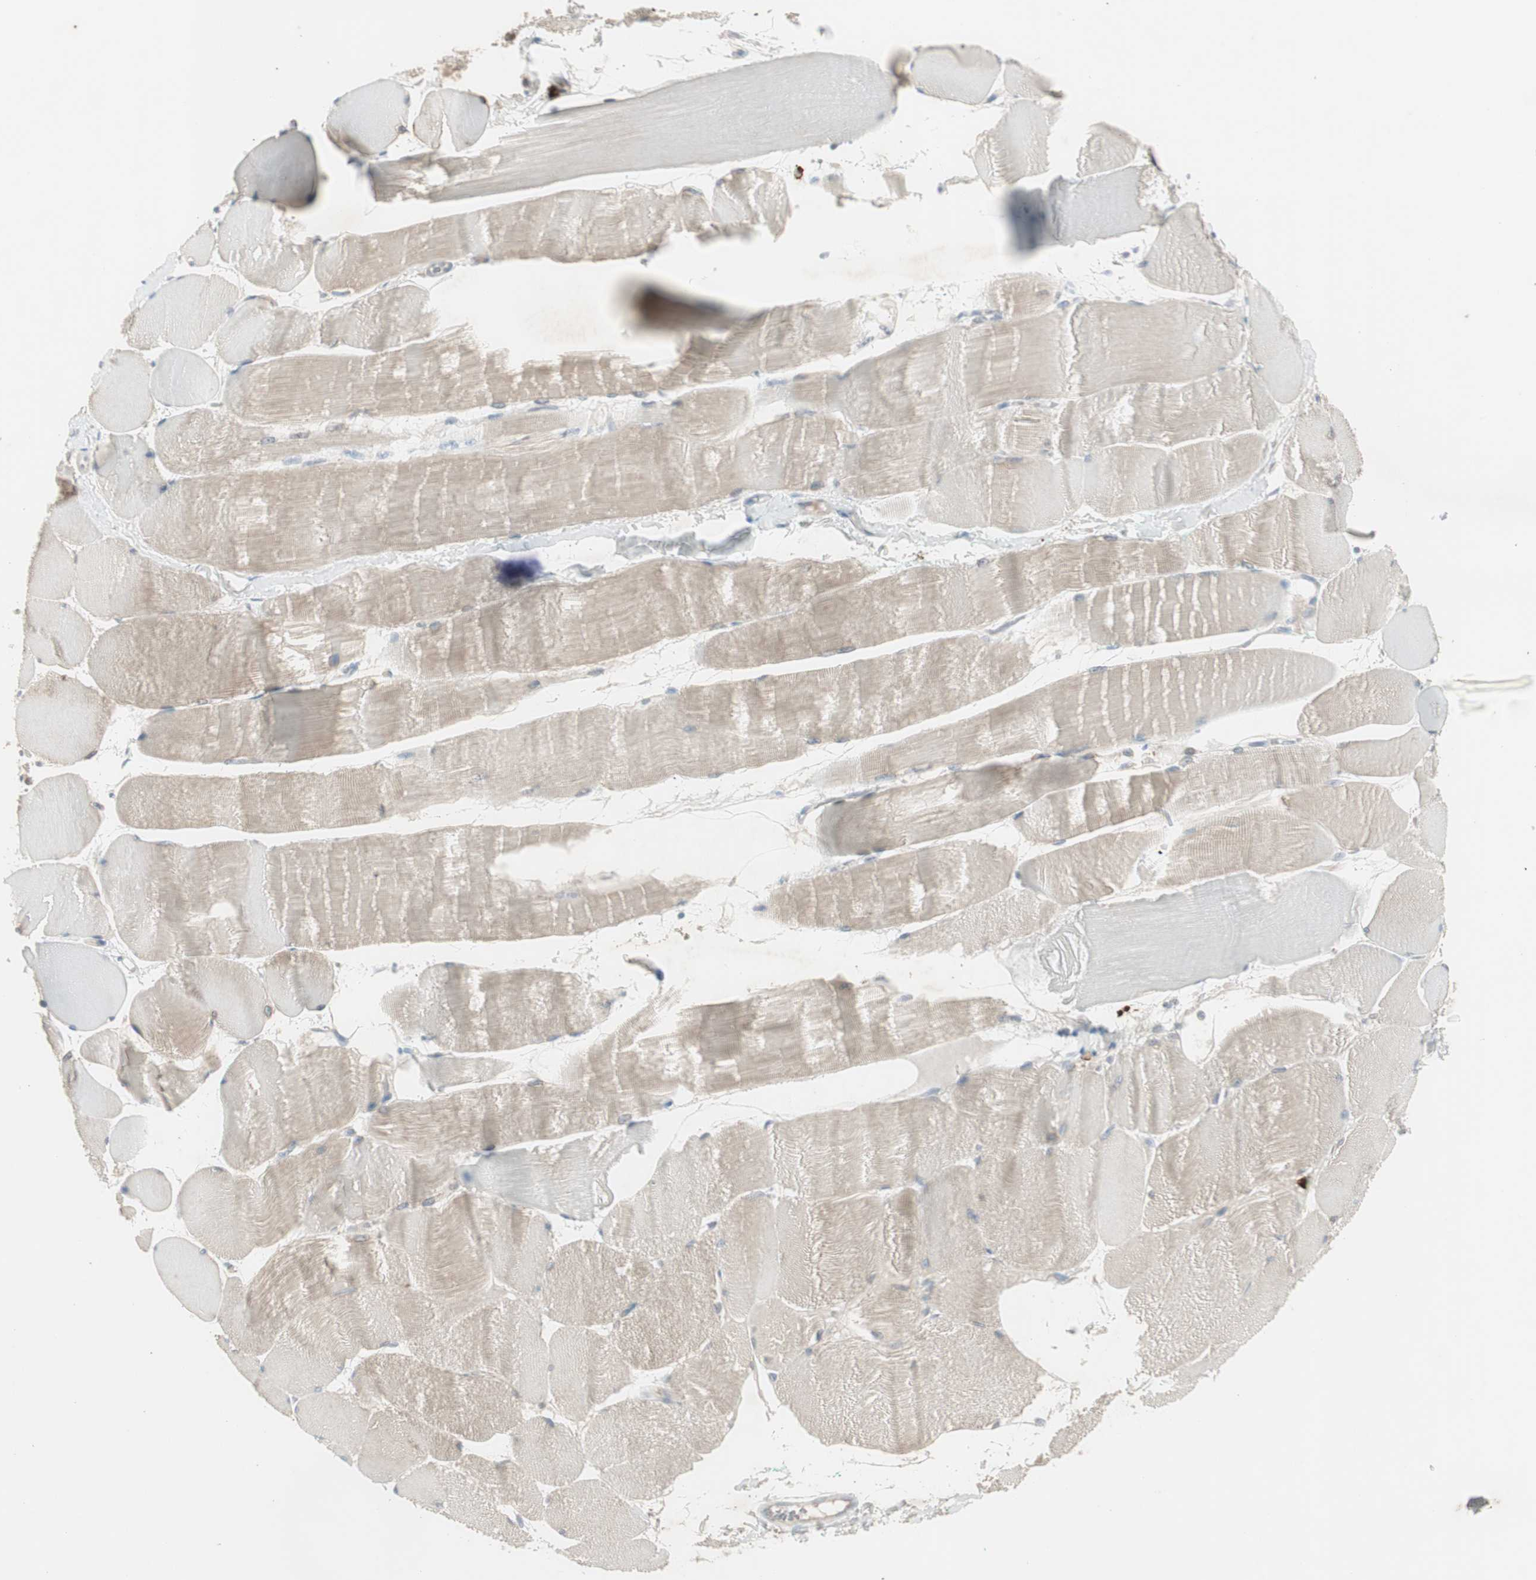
{"staining": {"intensity": "weak", "quantity": "25%-75%", "location": "cytoplasmic/membranous"}, "tissue": "skeletal muscle", "cell_type": "Myocytes", "image_type": "normal", "snomed": [{"axis": "morphology", "description": "Normal tissue, NOS"}, {"axis": "morphology", "description": "Squamous cell carcinoma, NOS"}, {"axis": "topography", "description": "Skeletal muscle"}], "caption": "Skeletal muscle stained with a protein marker reveals weak staining in myocytes.", "gene": "MAPRE3", "patient": {"sex": "male", "age": 51}}